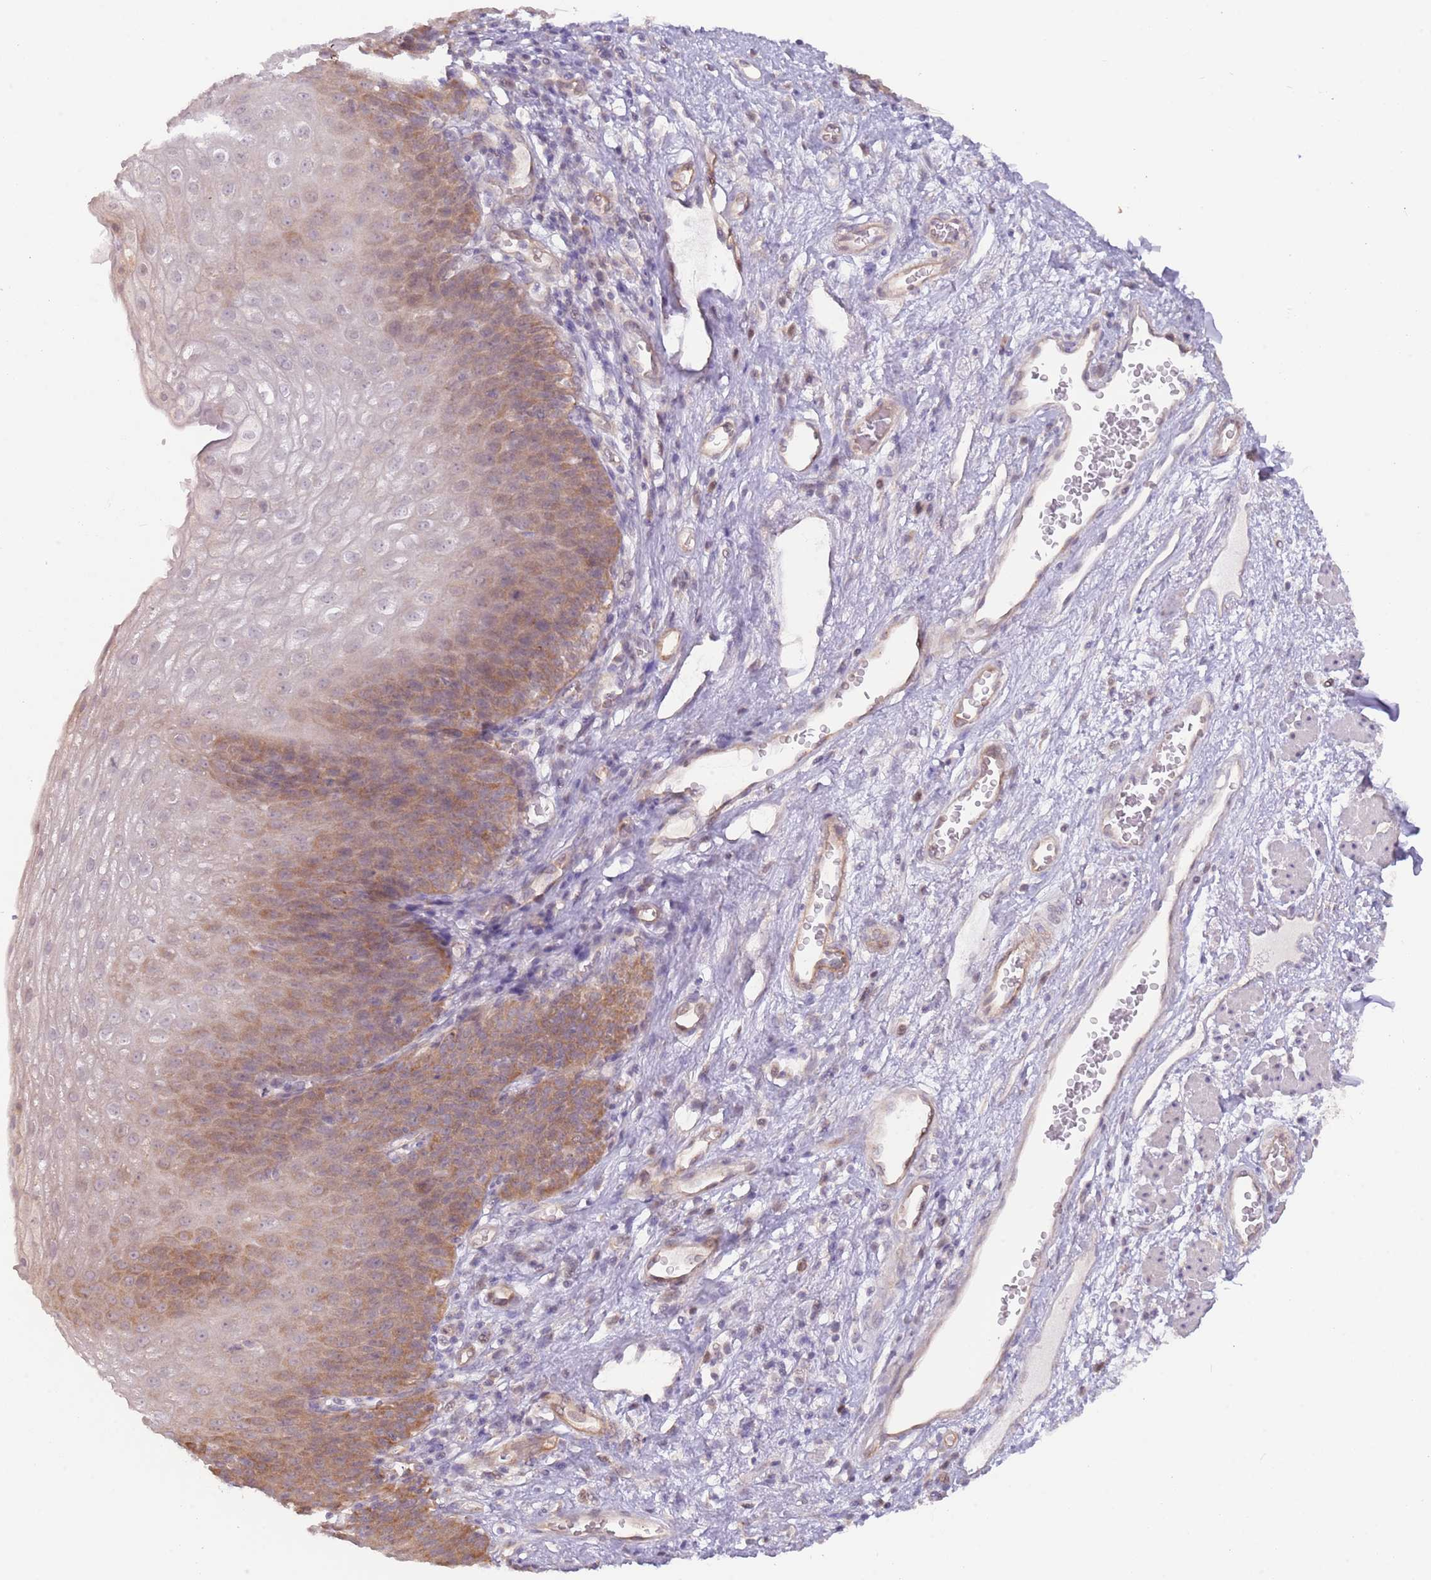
{"staining": {"intensity": "moderate", "quantity": "25%-75%", "location": "cytoplasmic/membranous"}, "tissue": "esophagus", "cell_type": "Squamous epithelial cells", "image_type": "normal", "snomed": [{"axis": "morphology", "description": "Normal tissue, NOS"}, {"axis": "topography", "description": "Esophagus"}], "caption": "Immunohistochemistry (IHC) micrograph of unremarkable esophagus: esophagus stained using IHC exhibits medium levels of moderate protein expression localized specifically in the cytoplasmic/membranous of squamous epithelial cells, appearing as a cytoplasmic/membranous brown color.", "gene": "LDHD", "patient": {"sex": "male", "age": 71}}